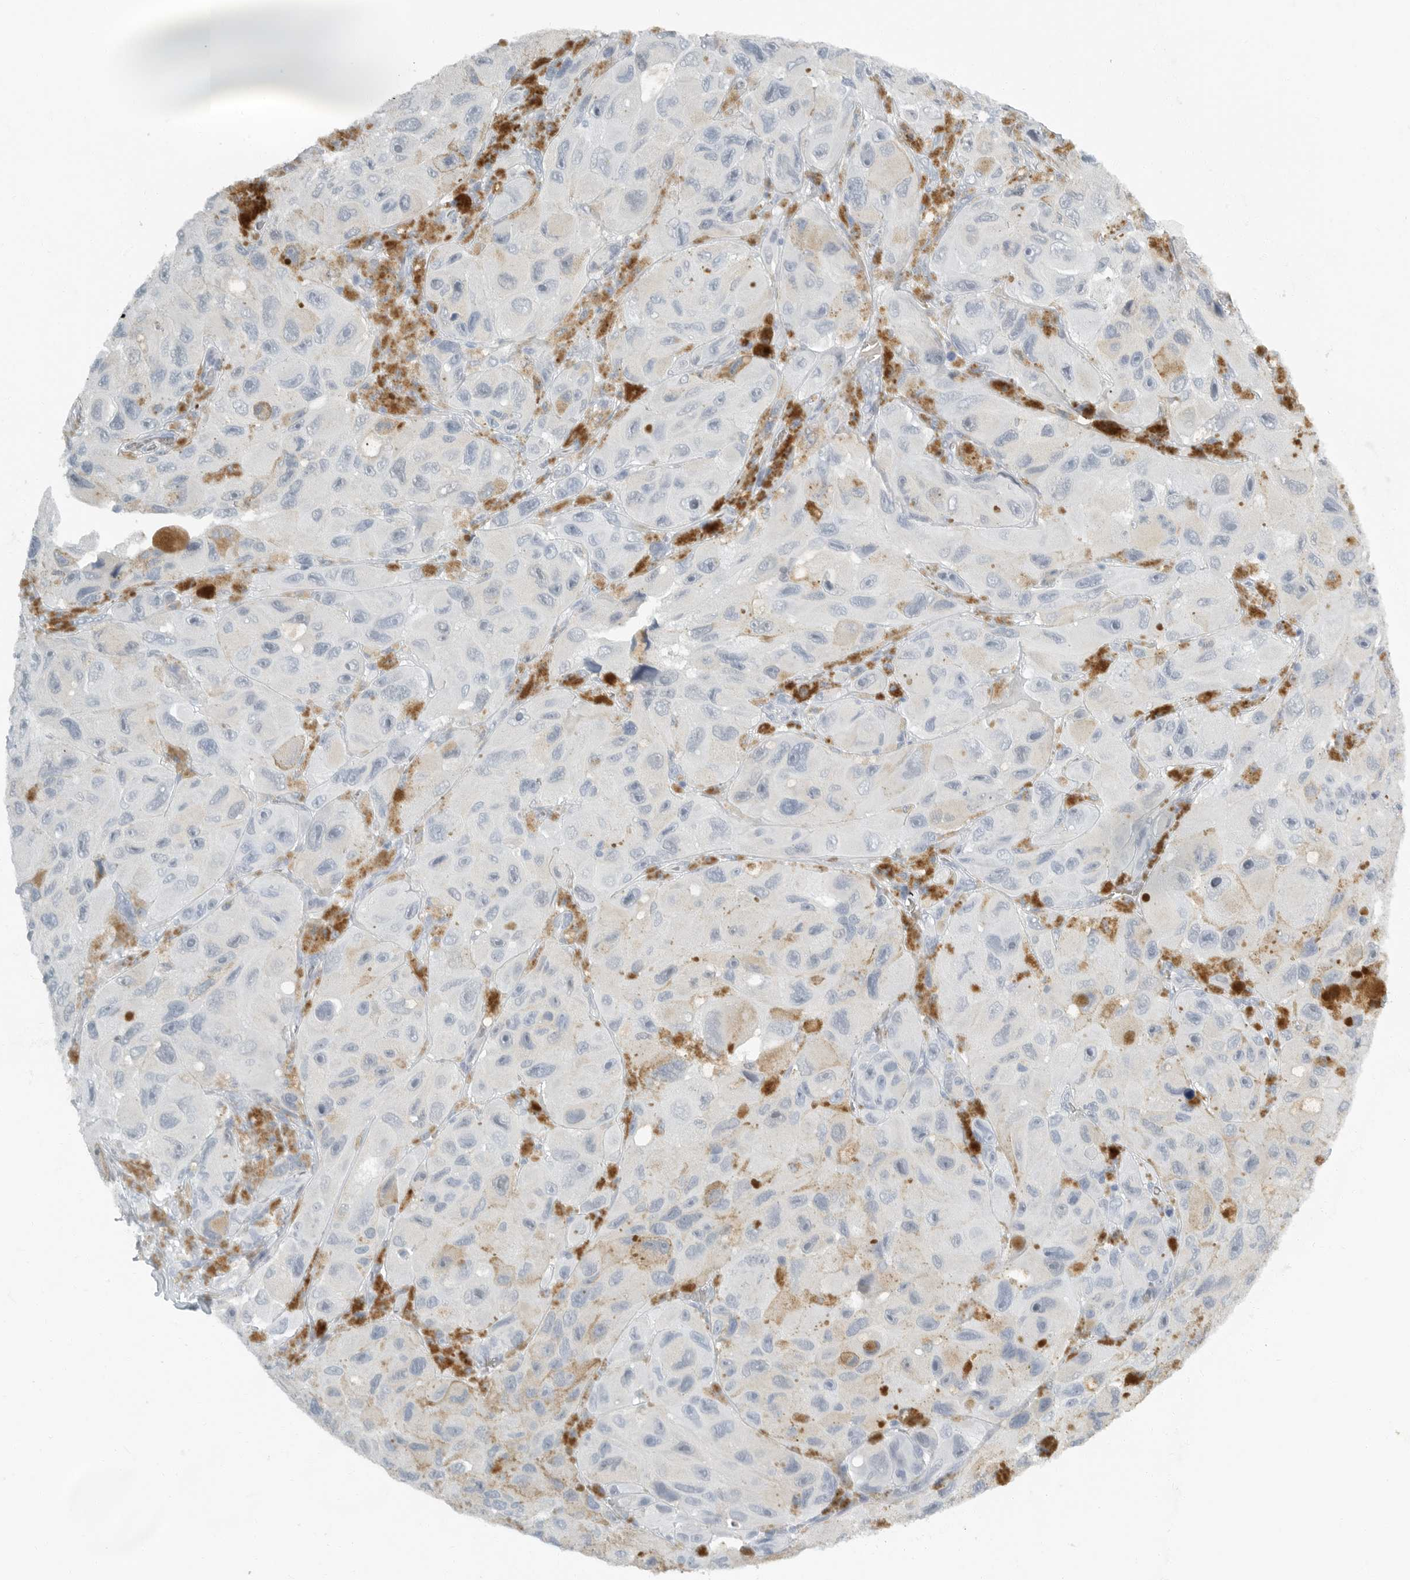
{"staining": {"intensity": "negative", "quantity": "none", "location": "none"}, "tissue": "melanoma", "cell_type": "Tumor cells", "image_type": "cancer", "snomed": [{"axis": "morphology", "description": "Malignant melanoma, NOS"}, {"axis": "topography", "description": "Skin"}], "caption": "A high-resolution micrograph shows immunohistochemistry (IHC) staining of melanoma, which shows no significant expression in tumor cells. (Immunohistochemistry, brightfield microscopy, high magnification).", "gene": "PAM", "patient": {"sex": "female", "age": 73}}